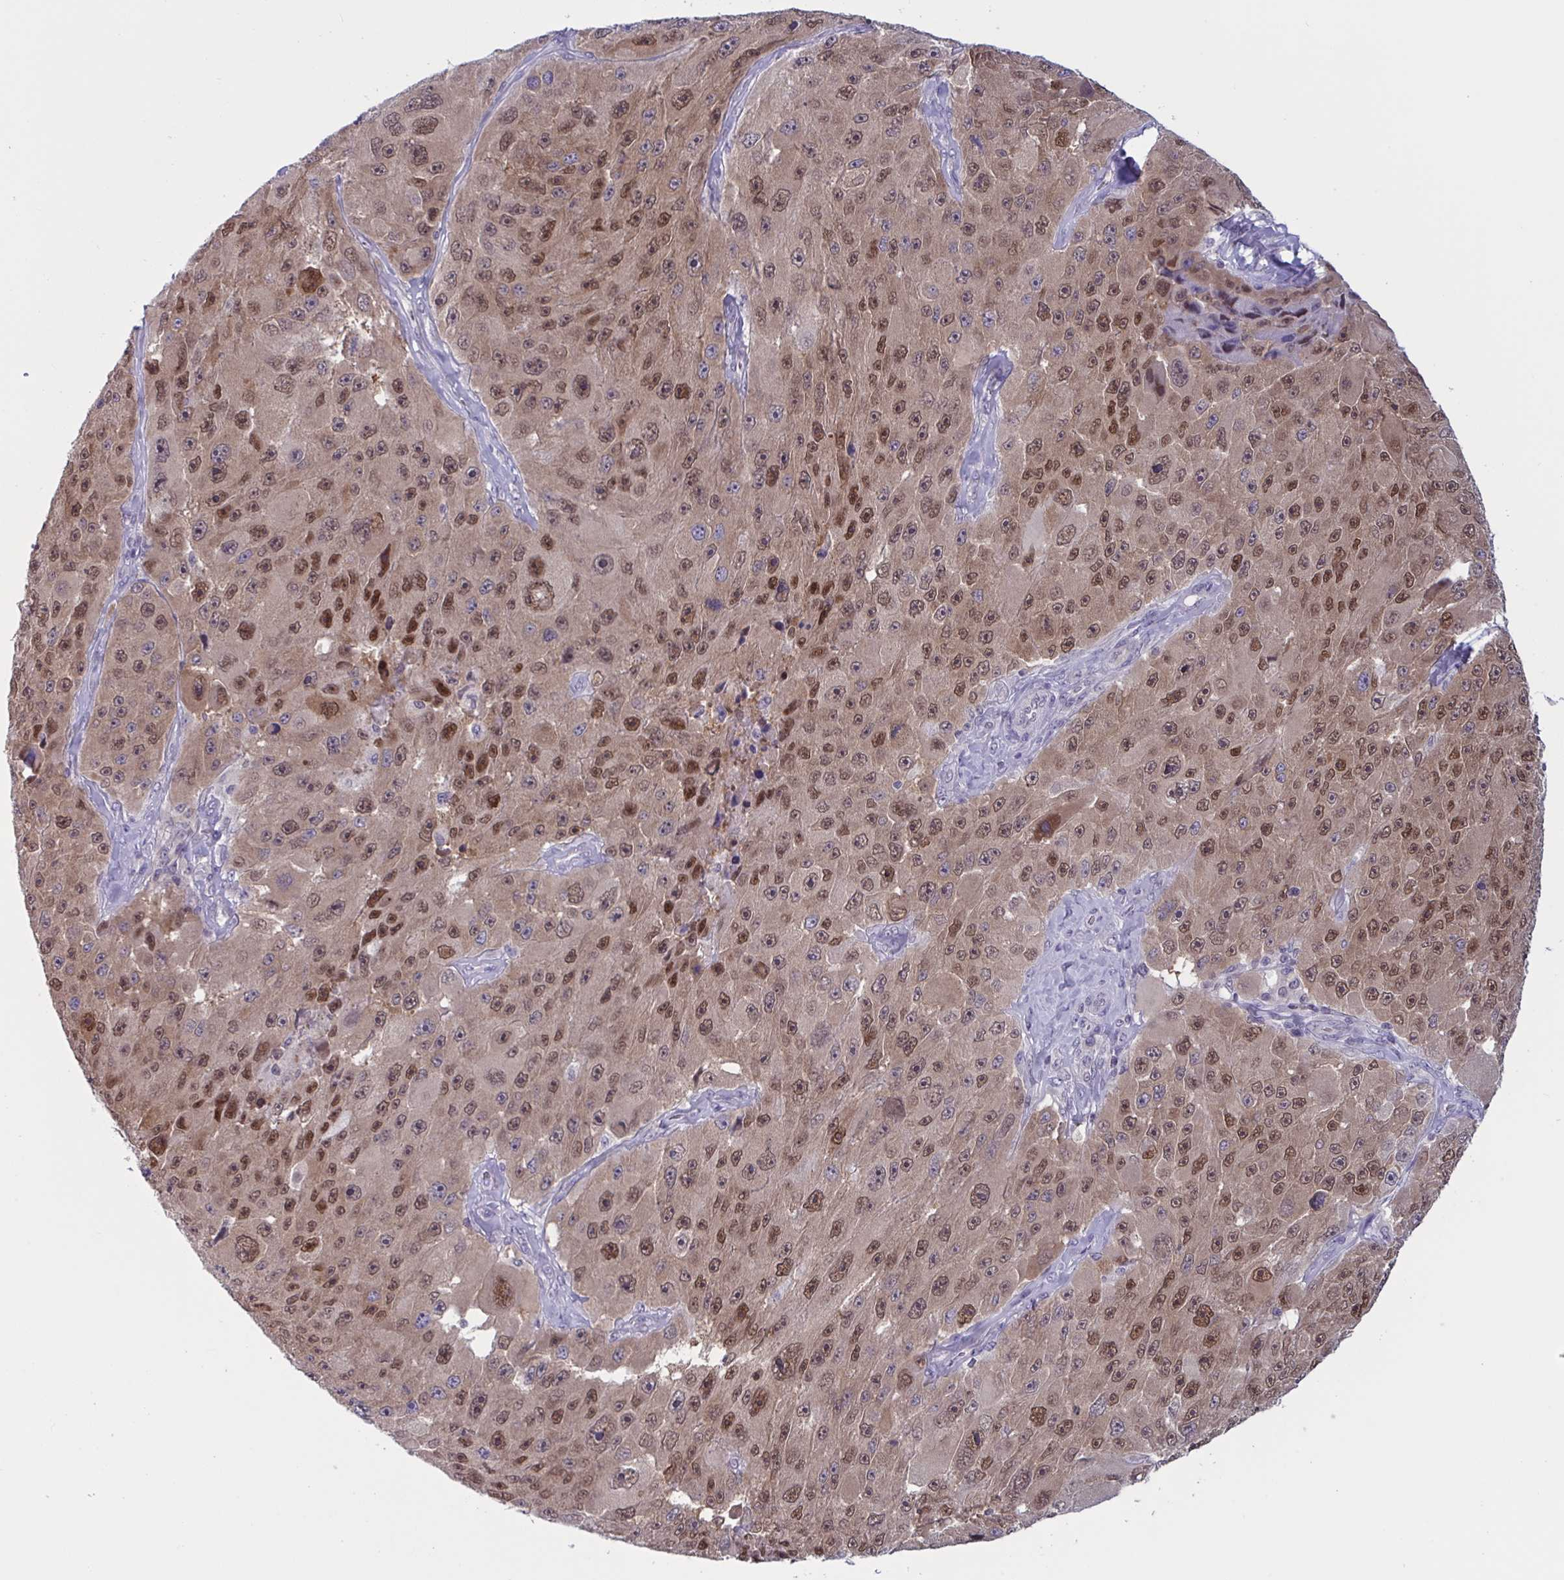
{"staining": {"intensity": "moderate", "quantity": ">75%", "location": "nuclear"}, "tissue": "melanoma", "cell_type": "Tumor cells", "image_type": "cancer", "snomed": [{"axis": "morphology", "description": "Malignant melanoma, Metastatic site"}, {"axis": "topography", "description": "Lymph node"}], "caption": "A brown stain labels moderate nuclear positivity of a protein in malignant melanoma (metastatic site) tumor cells. (DAB IHC with brightfield microscopy, high magnification).", "gene": "TSN", "patient": {"sex": "male", "age": 62}}